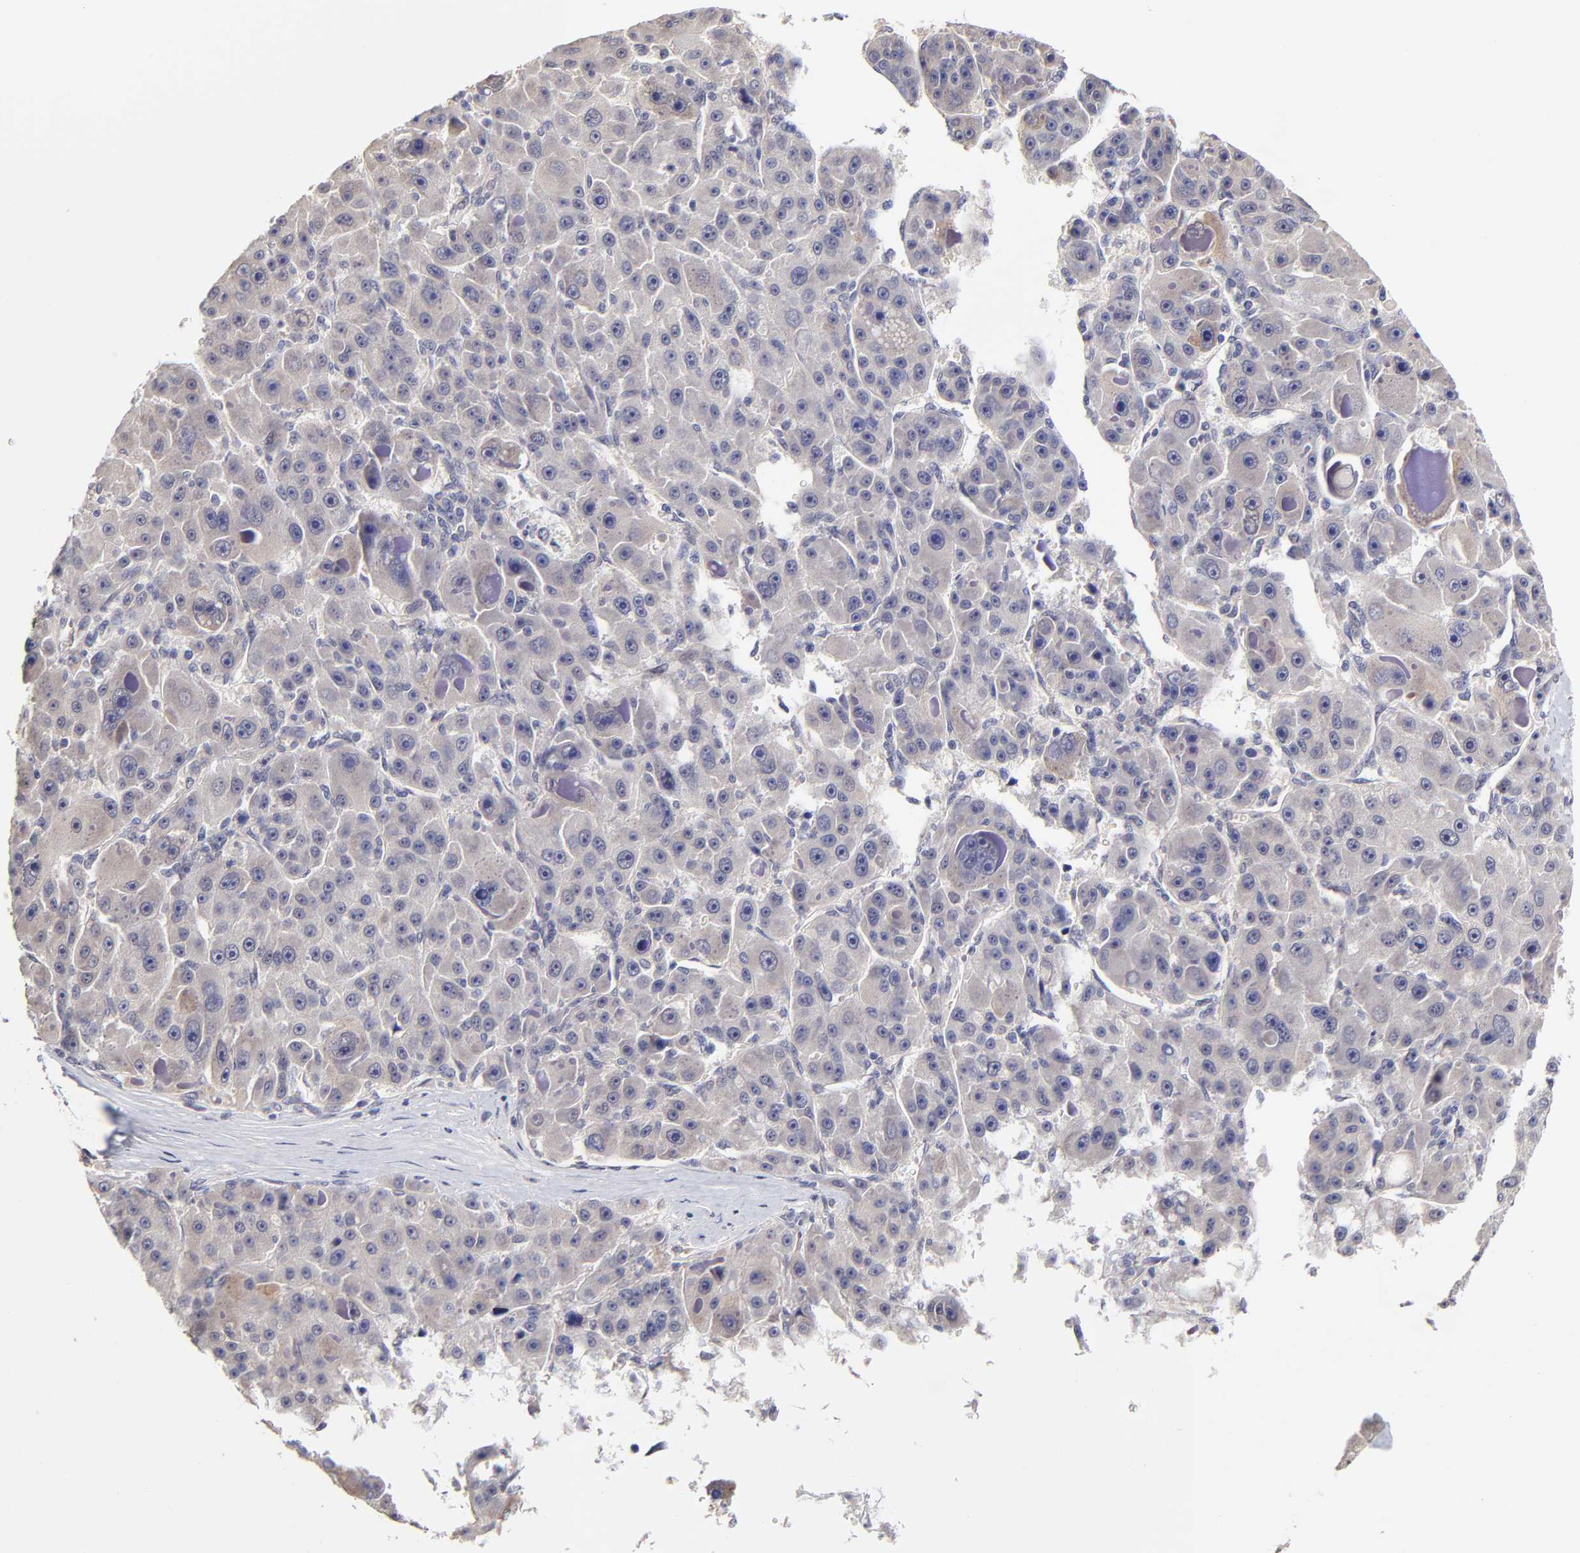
{"staining": {"intensity": "weak", "quantity": ">75%", "location": "cytoplasmic/membranous"}, "tissue": "liver cancer", "cell_type": "Tumor cells", "image_type": "cancer", "snomed": [{"axis": "morphology", "description": "Carcinoma, Hepatocellular, NOS"}, {"axis": "topography", "description": "Liver"}], "caption": "Immunohistochemistry (DAB (3,3'-diaminobenzidine)) staining of liver hepatocellular carcinoma exhibits weak cytoplasmic/membranous protein expression in about >75% of tumor cells. (brown staining indicates protein expression, while blue staining denotes nuclei).", "gene": "ZNF10", "patient": {"sex": "male", "age": 76}}